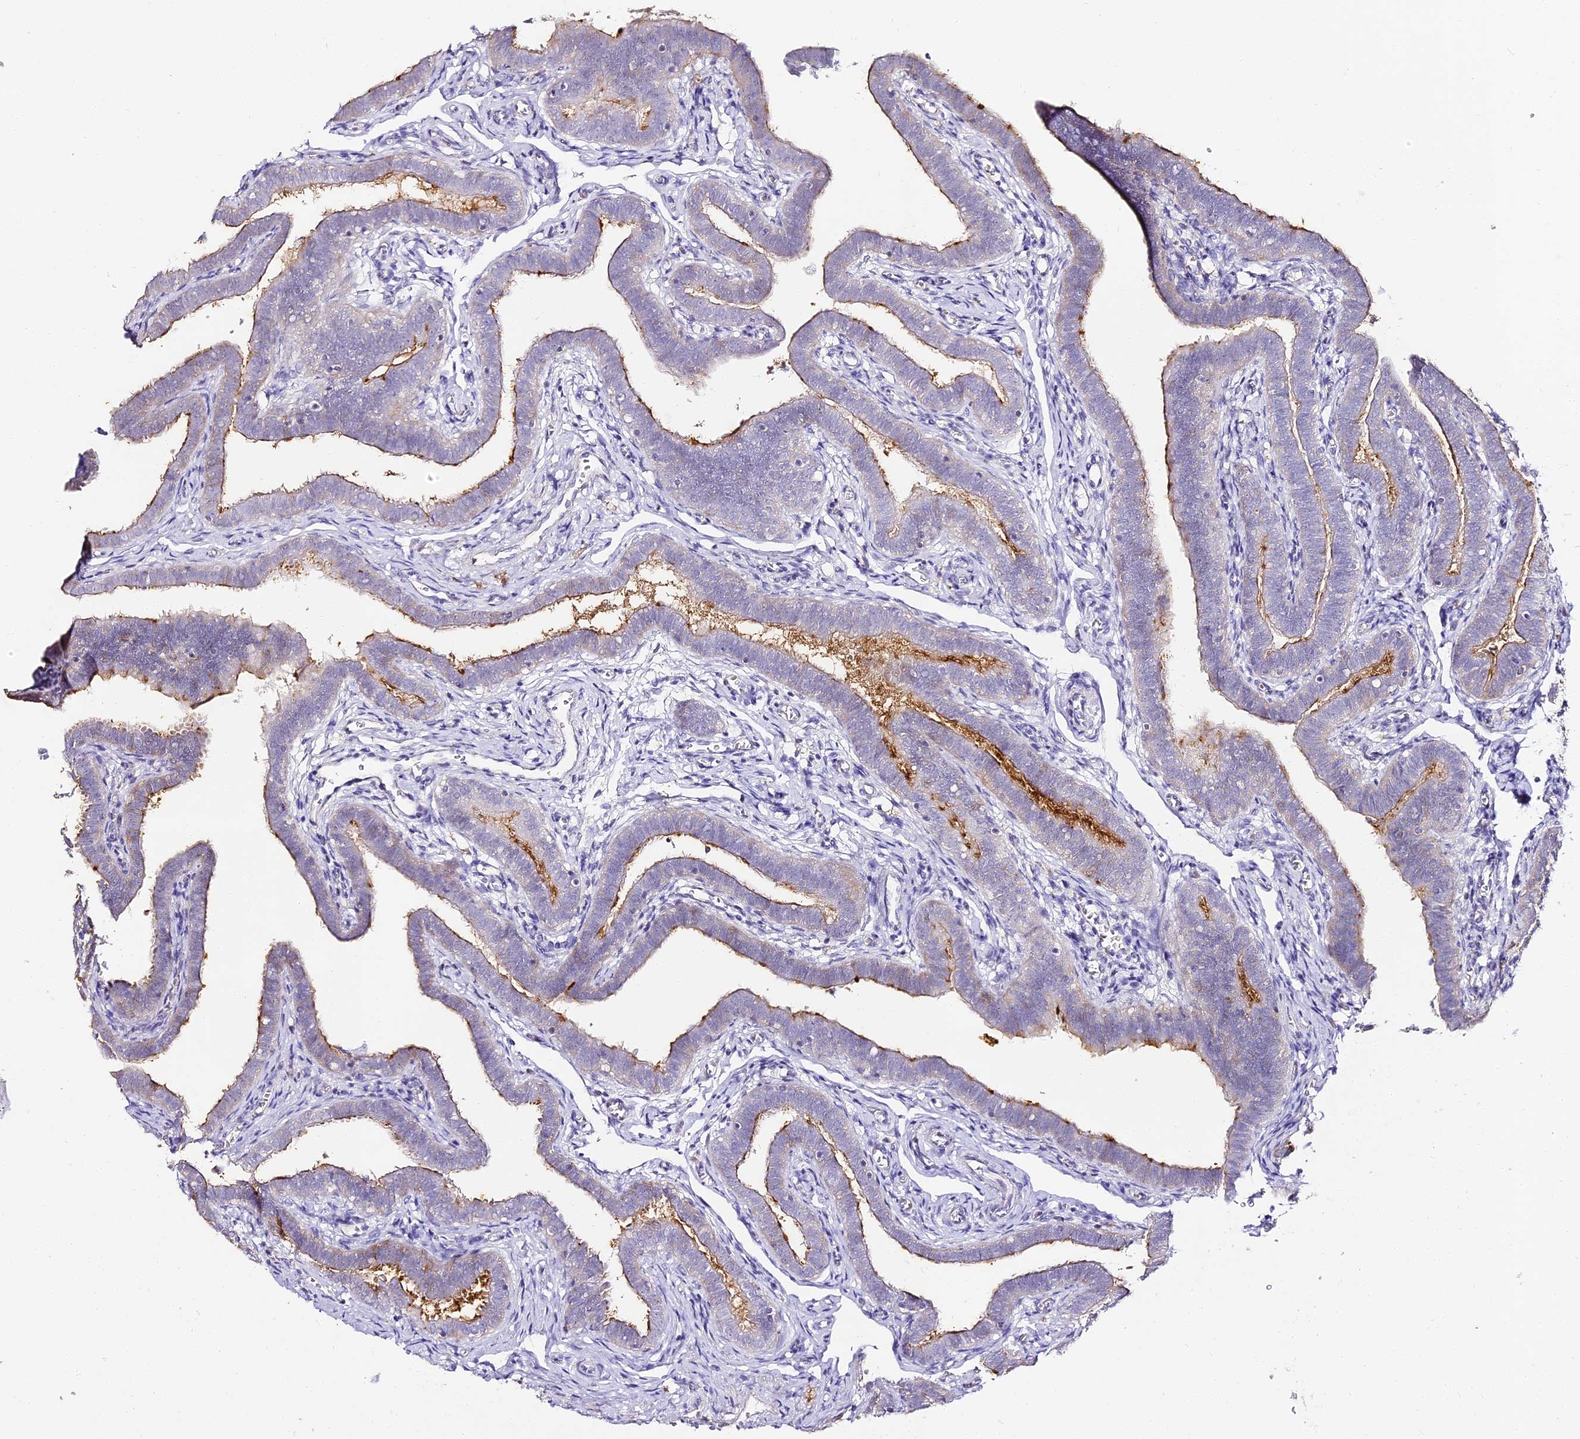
{"staining": {"intensity": "moderate", "quantity": "25%-75%", "location": "cytoplasmic/membranous"}, "tissue": "fallopian tube", "cell_type": "Glandular cells", "image_type": "normal", "snomed": [{"axis": "morphology", "description": "Normal tissue, NOS"}, {"axis": "topography", "description": "Fallopian tube"}], "caption": "DAB immunohistochemical staining of normal fallopian tube reveals moderate cytoplasmic/membranous protein staining in about 25%-75% of glandular cells. (DAB (3,3'-diaminobenzidine) = brown stain, brightfield microscopy at high magnification).", "gene": "ALPG", "patient": {"sex": "female", "age": 36}}